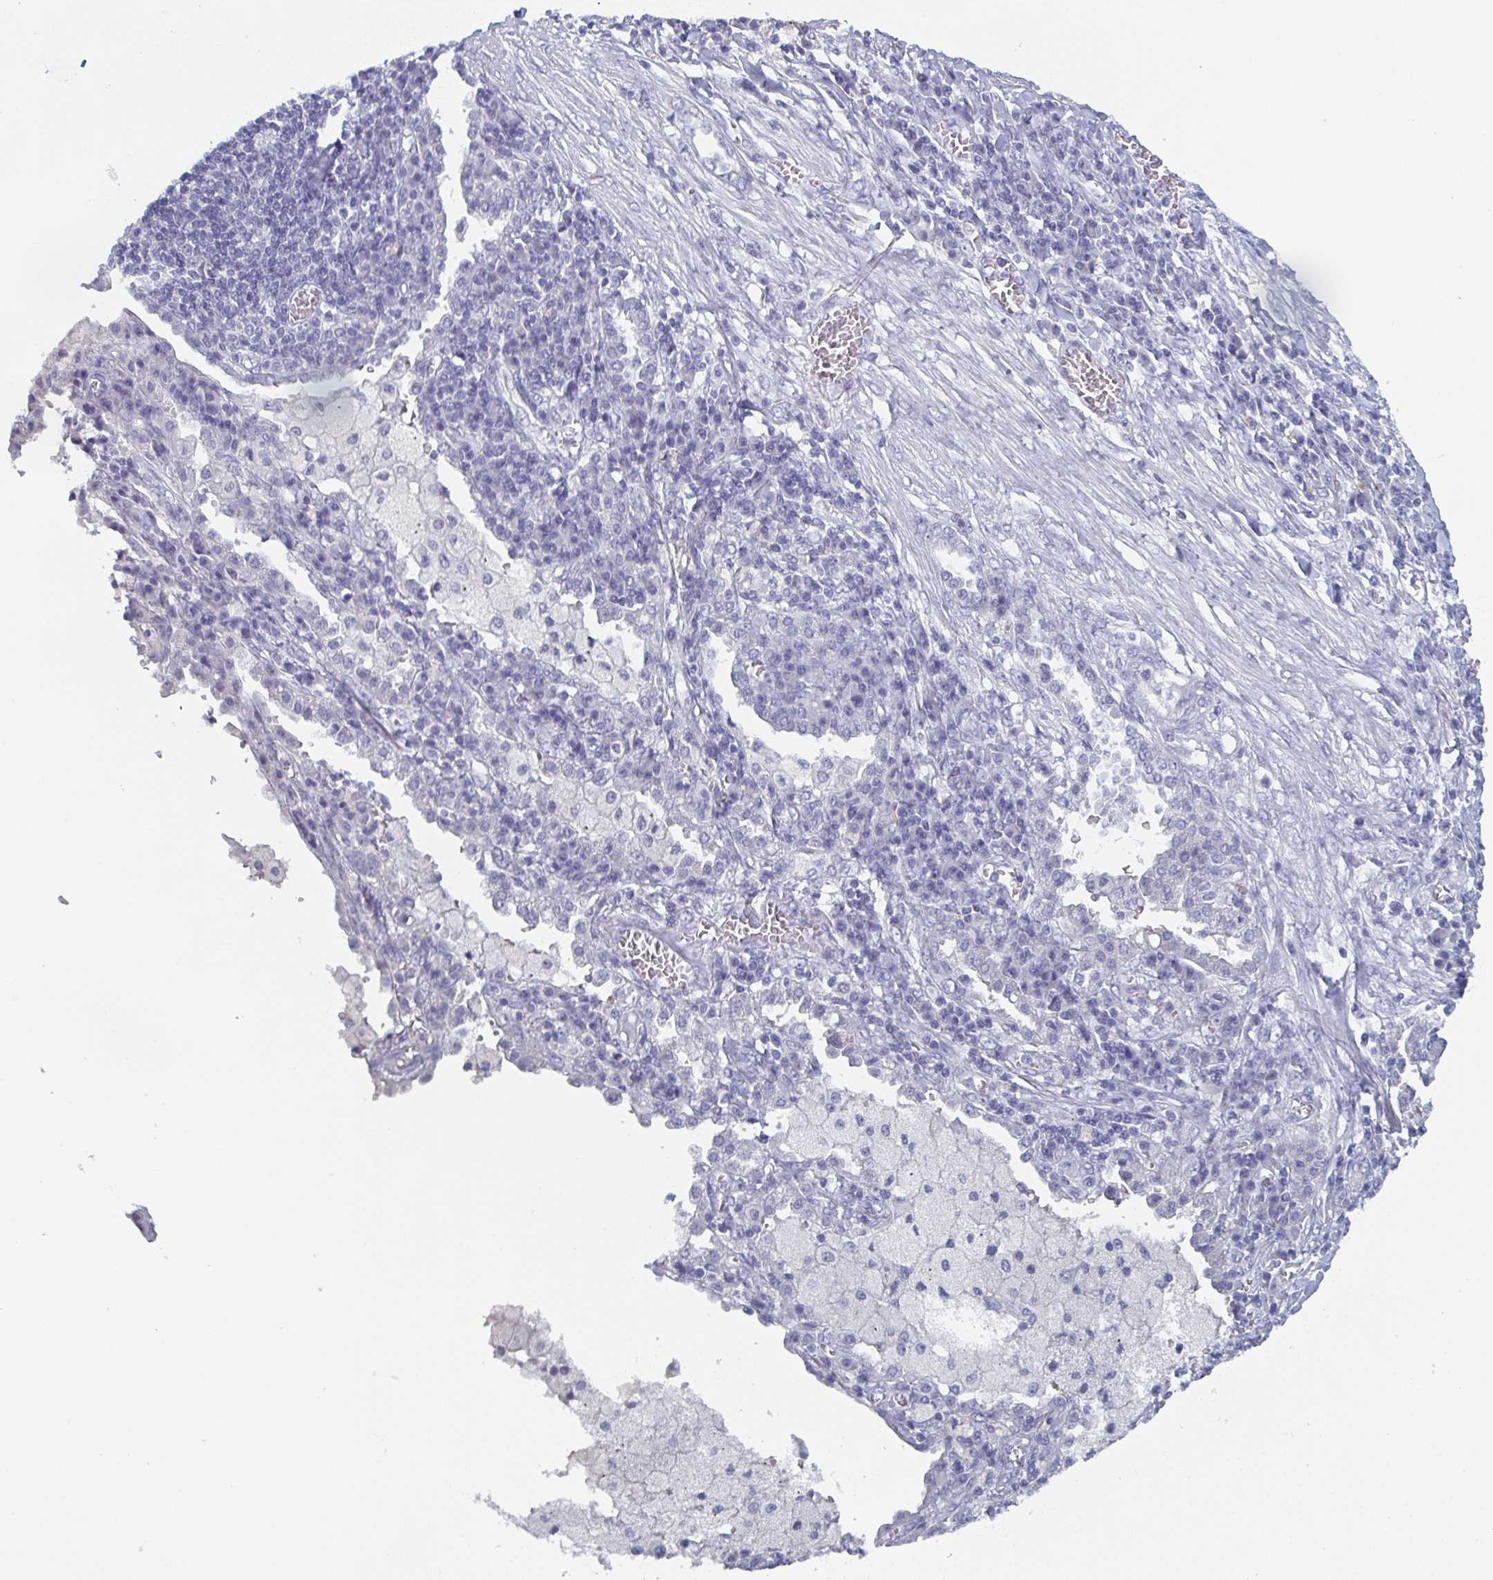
{"staining": {"intensity": "negative", "quantity": "none", "location": "none"}, "tissue": "lung cancer", "cell_type": "Tumor cells", "image_type": "cancer", "snomed": [{"axis": "morphology", "description": "Adenocarcinoma, NOS"}, {"axis": "topography", "description": "Lung"}], "caption": "Micrograph shows no significant protein staining in tumor cells of lung adenocarcinoma. The staining is performed using DAB brown chromogen with nuclei counter-stained in using hematoxylin.", "gene": "DYDC2", "patient": {"sex": "male", "age": 57}}